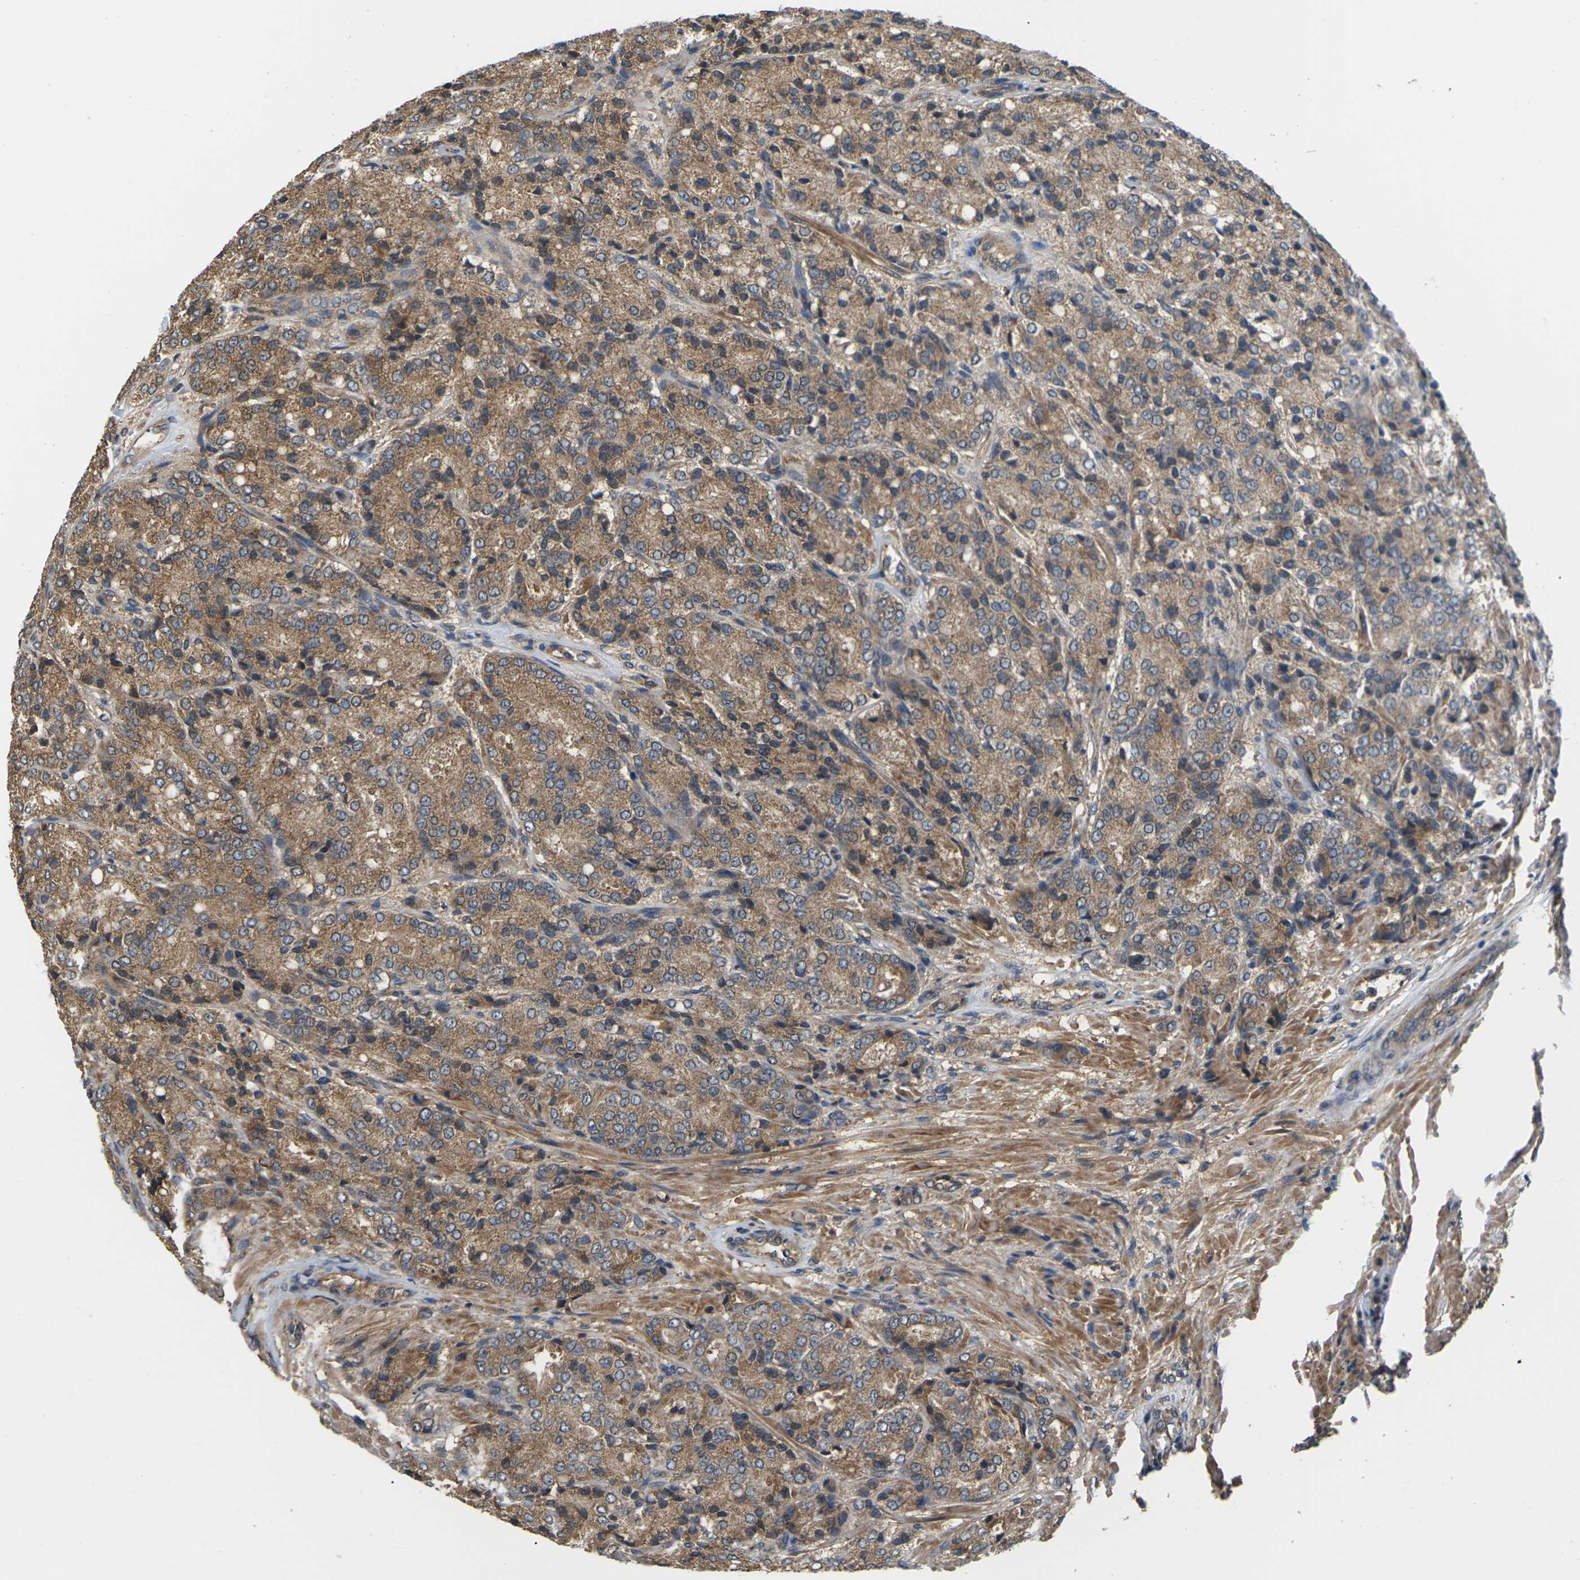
{"staining": {"intensity": "moderate", "quantity": ">75%", "location": "cytoplasmic/membranous"}, "tissue": "prostate cancer", "cell_type": "Tumor cells", "image_type": "cancer", "snomed": [{"axis": "morphology", "description": "Adenocarcinoma, High grade"}, {"axis": "topography", "description": "Prostate"}], "caption": "Protein staining of prostate cancer tissue shows moderate cytoplasmic/membranous expression in about >75% of tumor cells.", "gene": "NRAS", "patient": {"sex": "male", "age": 65}}